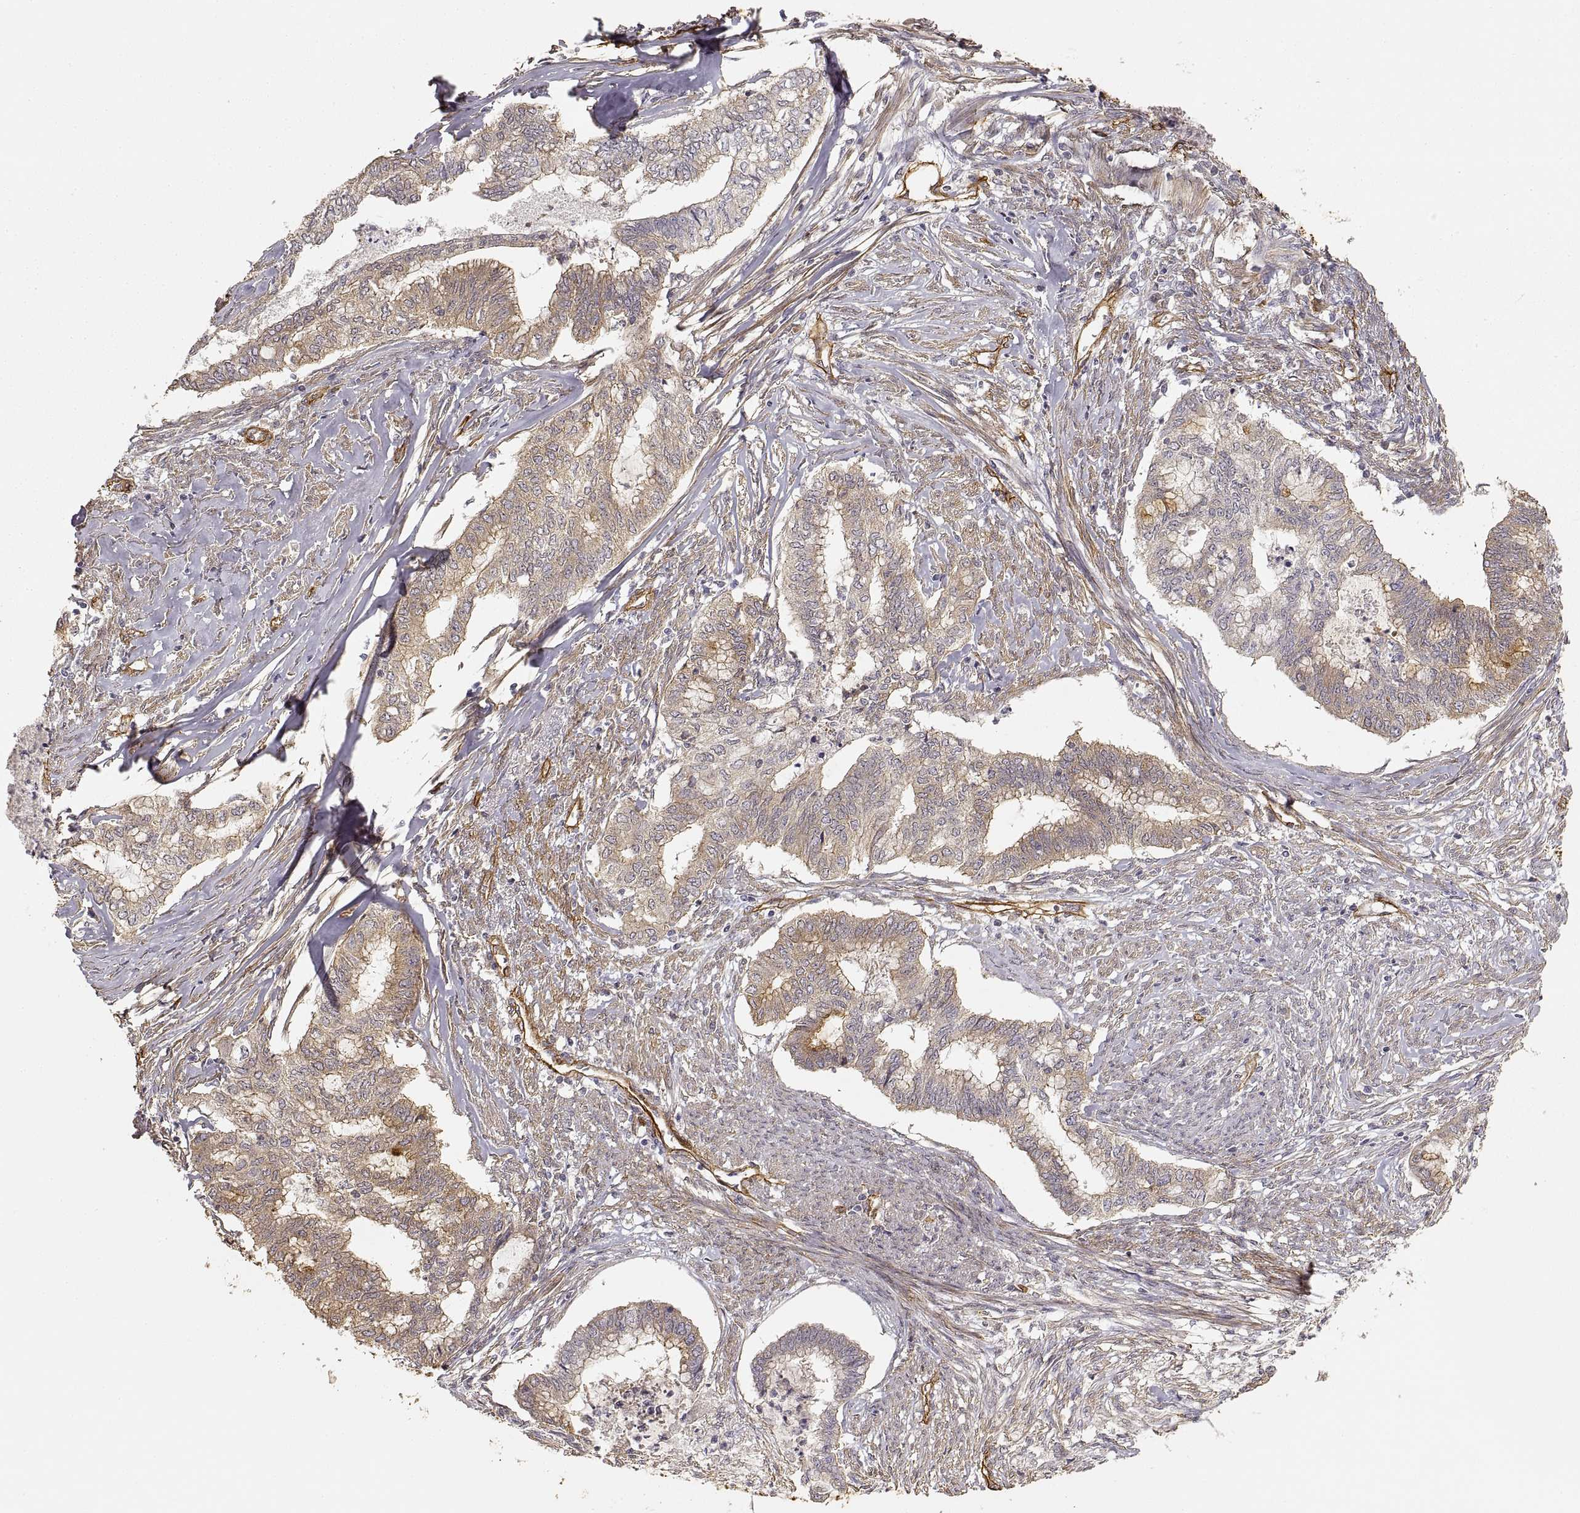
{"staining": {"intensity": "weak", "quantity": ">75%", "location": "cytoplasmic/membranous"}, "tissue": "endometrial cancer", "cell_type": "Tumor cells", "image_type": "cancer", "snomed": [{"axis": "morphology", "description": "Adenocarcinoma, NOS"}, {"axis": "topography", "description": "Endometrium"}], "caption": "This is an image of immunohistochemistry staining of endometrial adenocarcinoma, which shows weak expression in the cytoplasmic/membranous of tumor cells.", "gene": "LAMA4", "patient": {"sex": "female", "age": 79}}